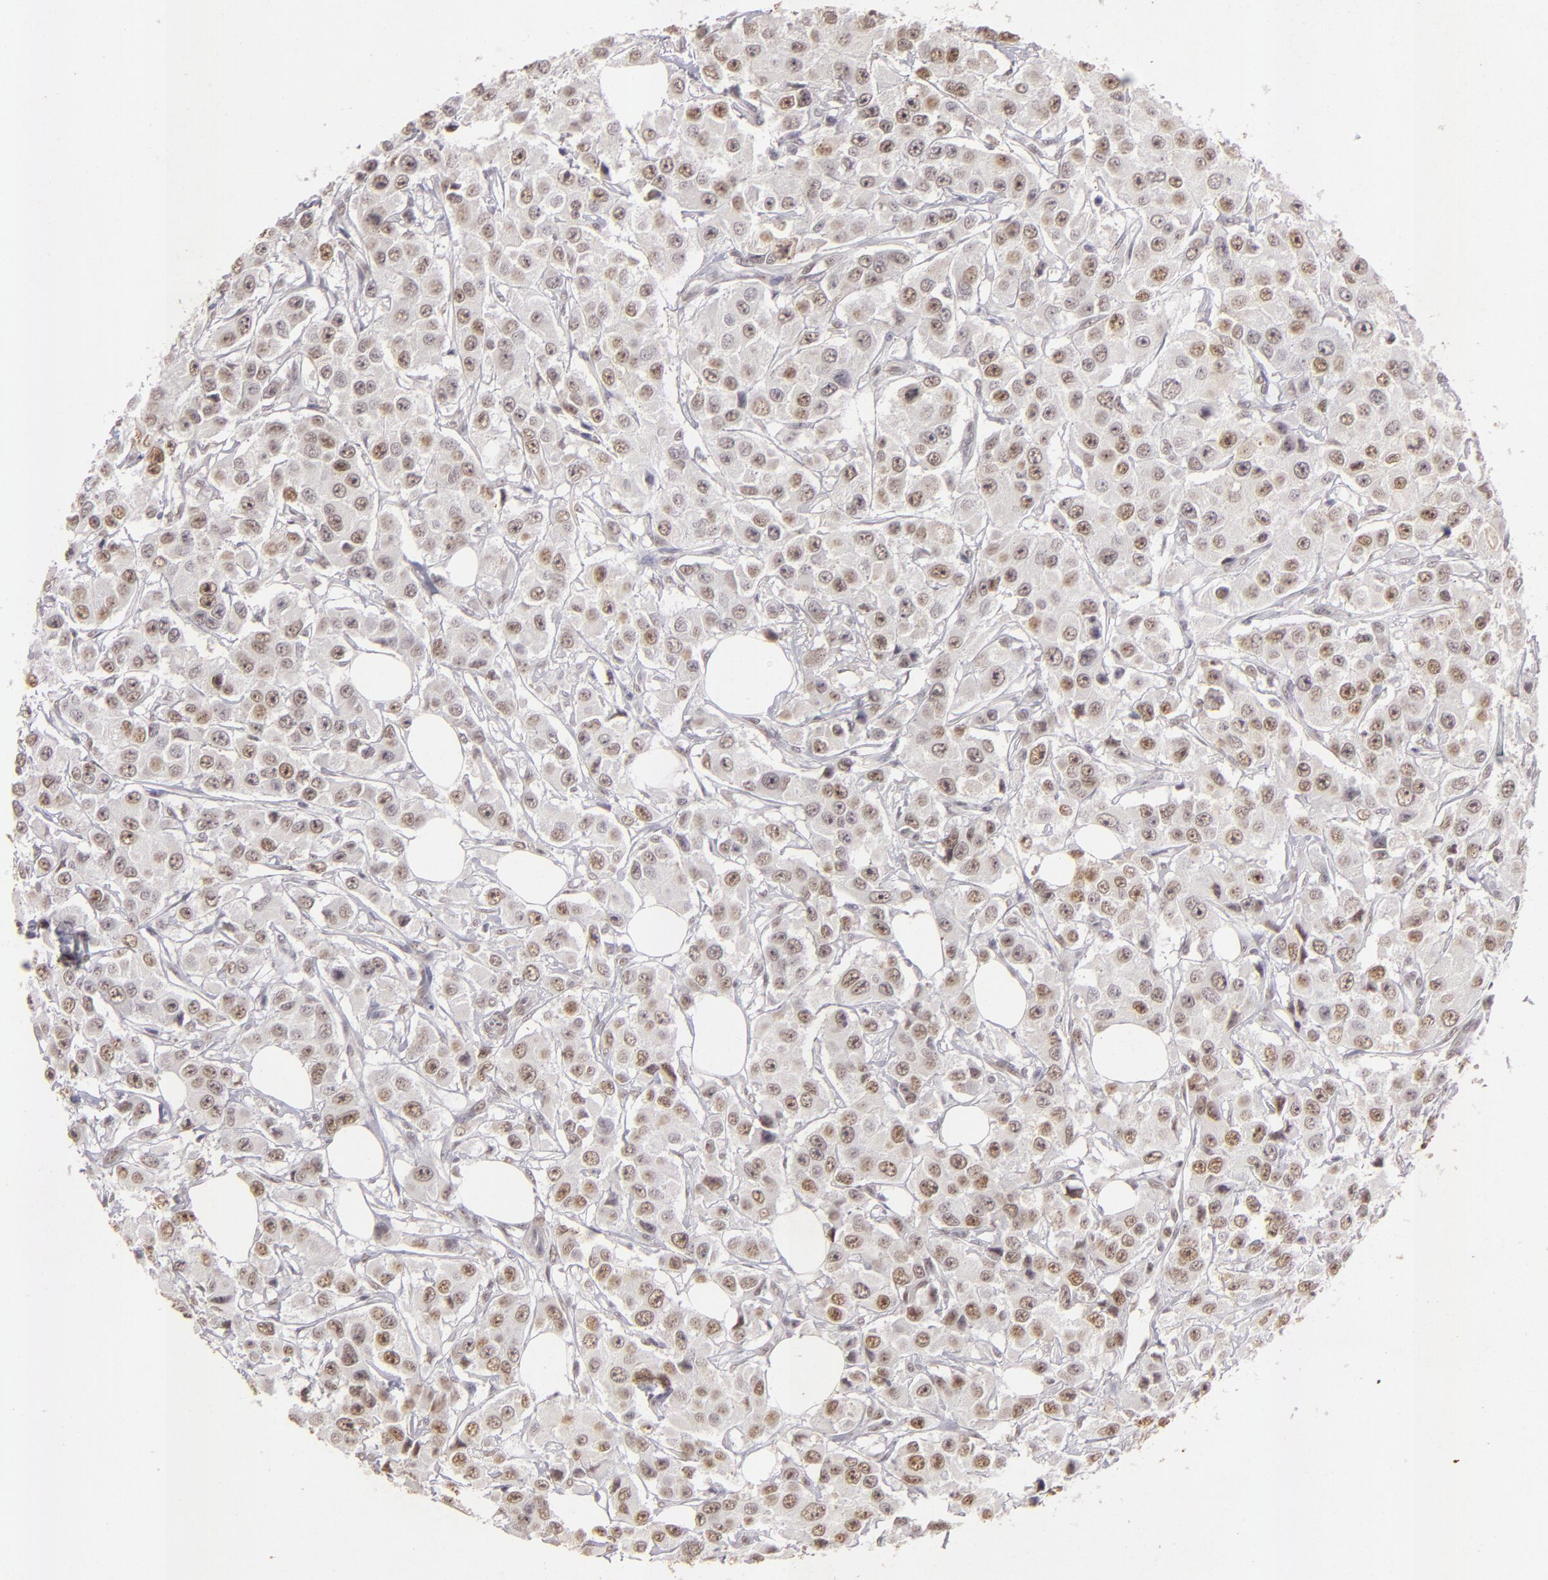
{"staining": {"intensity": "weak", "quantity": "25%-75%", "location": "nuclear"}, "tissue": "breast cancer", "cell_type": "Tumor cells", "image_type": "cancer", "snomed": [{"axis": "morphology", "description": "Duct carcinoma"}, {"axis": "topography", "description": "Breast"}], "caption": "Immunohistochemistry image of human intraductal carcinoma (breast) stained for a protein (brown), which exhibits low levels of weak nuclear staining in about 25%-75% of tumor cells.", "gene": "CBX3", "patient": {"sex": "female", "age": 58}}